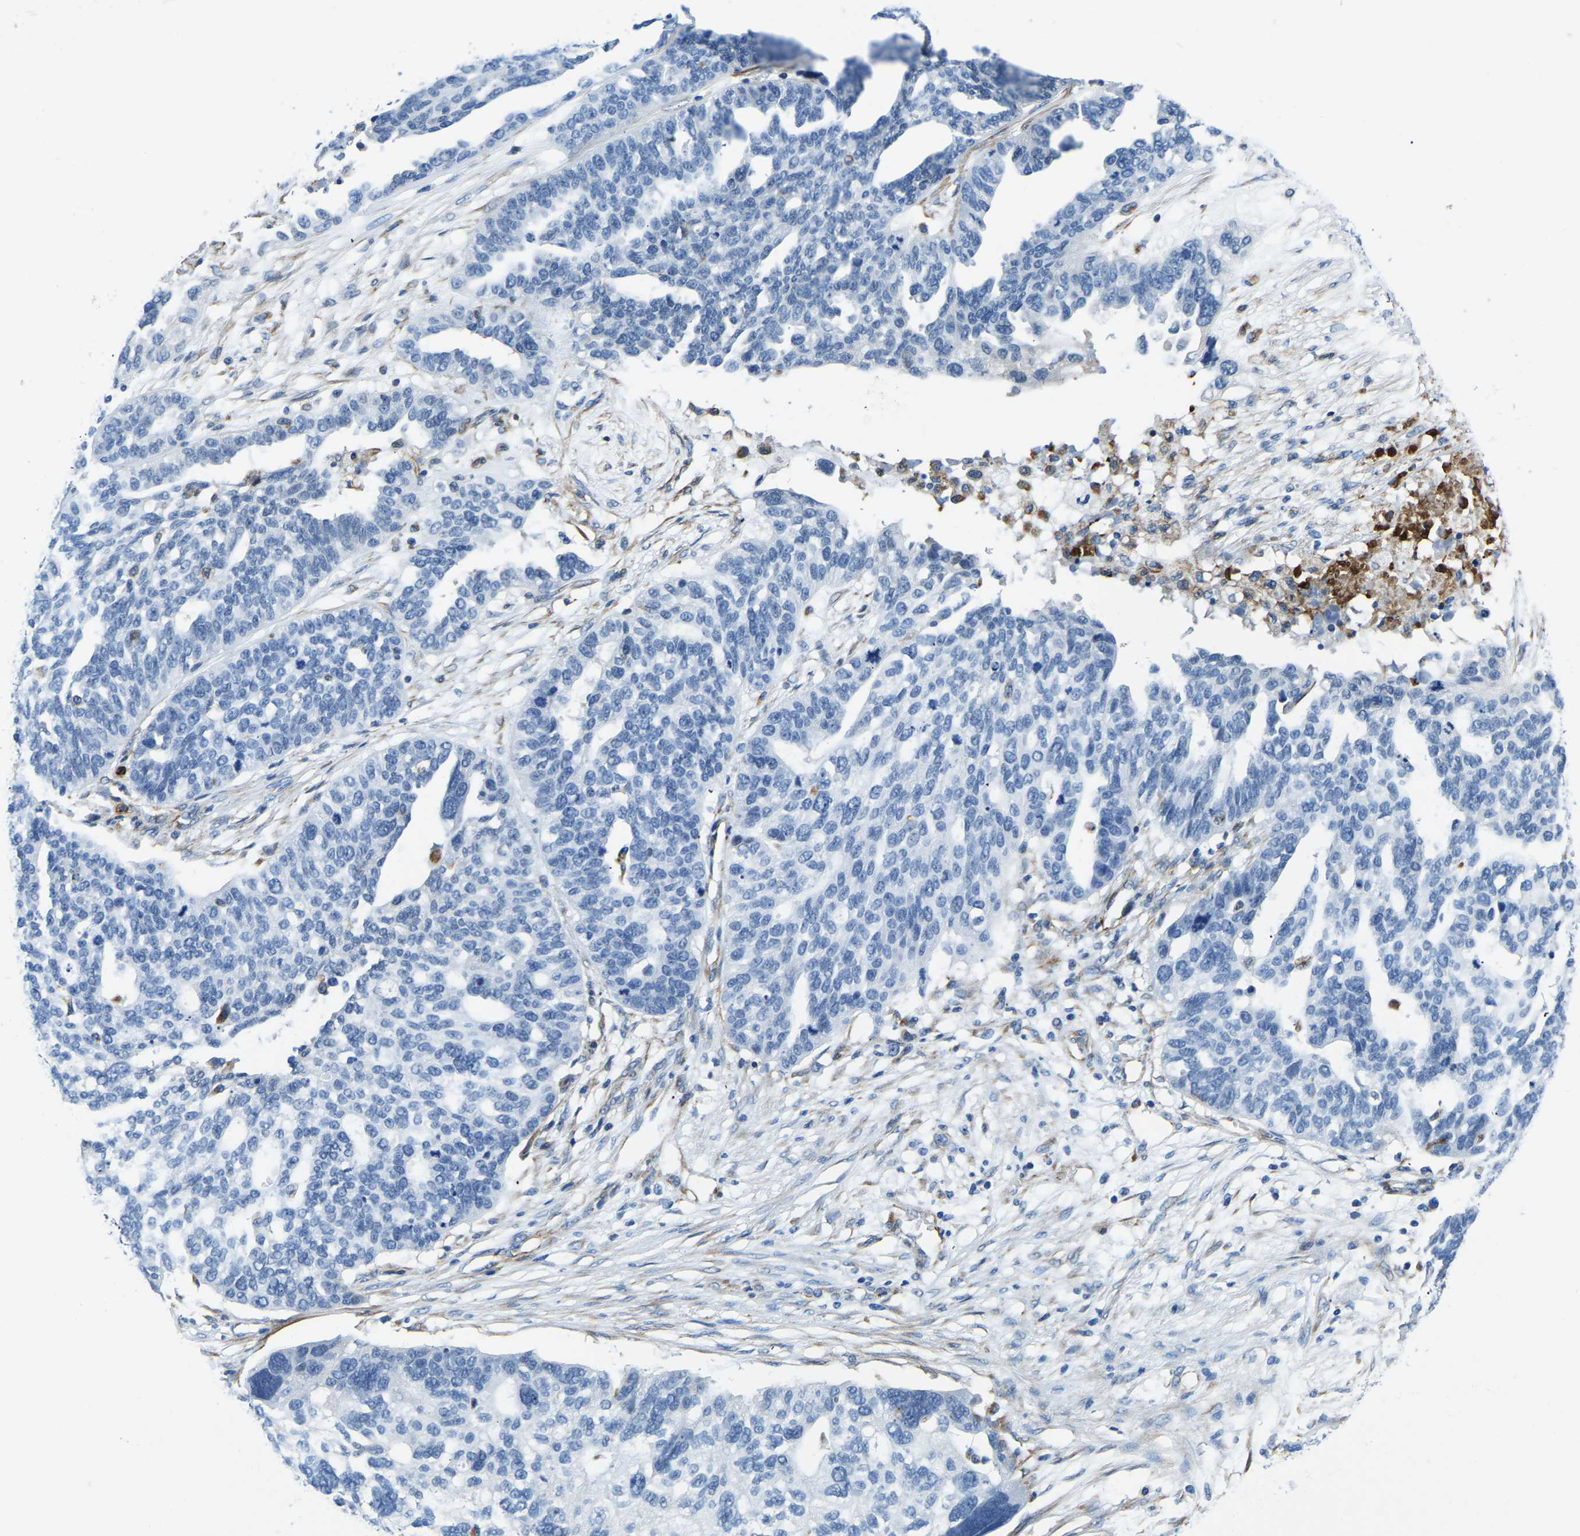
{"staining": {"intensity": "negative", "quantity": "none", "location": "none"}, "tissue": "ovarian cancer", "cell_type": "Tumor cells", "image_type": "cancer", "snomed": [{"axis": "morphology", "description": "Cystadenocarcinoma, serous, NOS"}, {"axis": "topography", "description": "Ovary"}], "caption": "An IHC histopathology image of ovarian cancer is shown. There is no staining in tumor cells of ovarian cancer.", "gene": "MS4A3", "patient": {"sex": "female", "age": 59}}